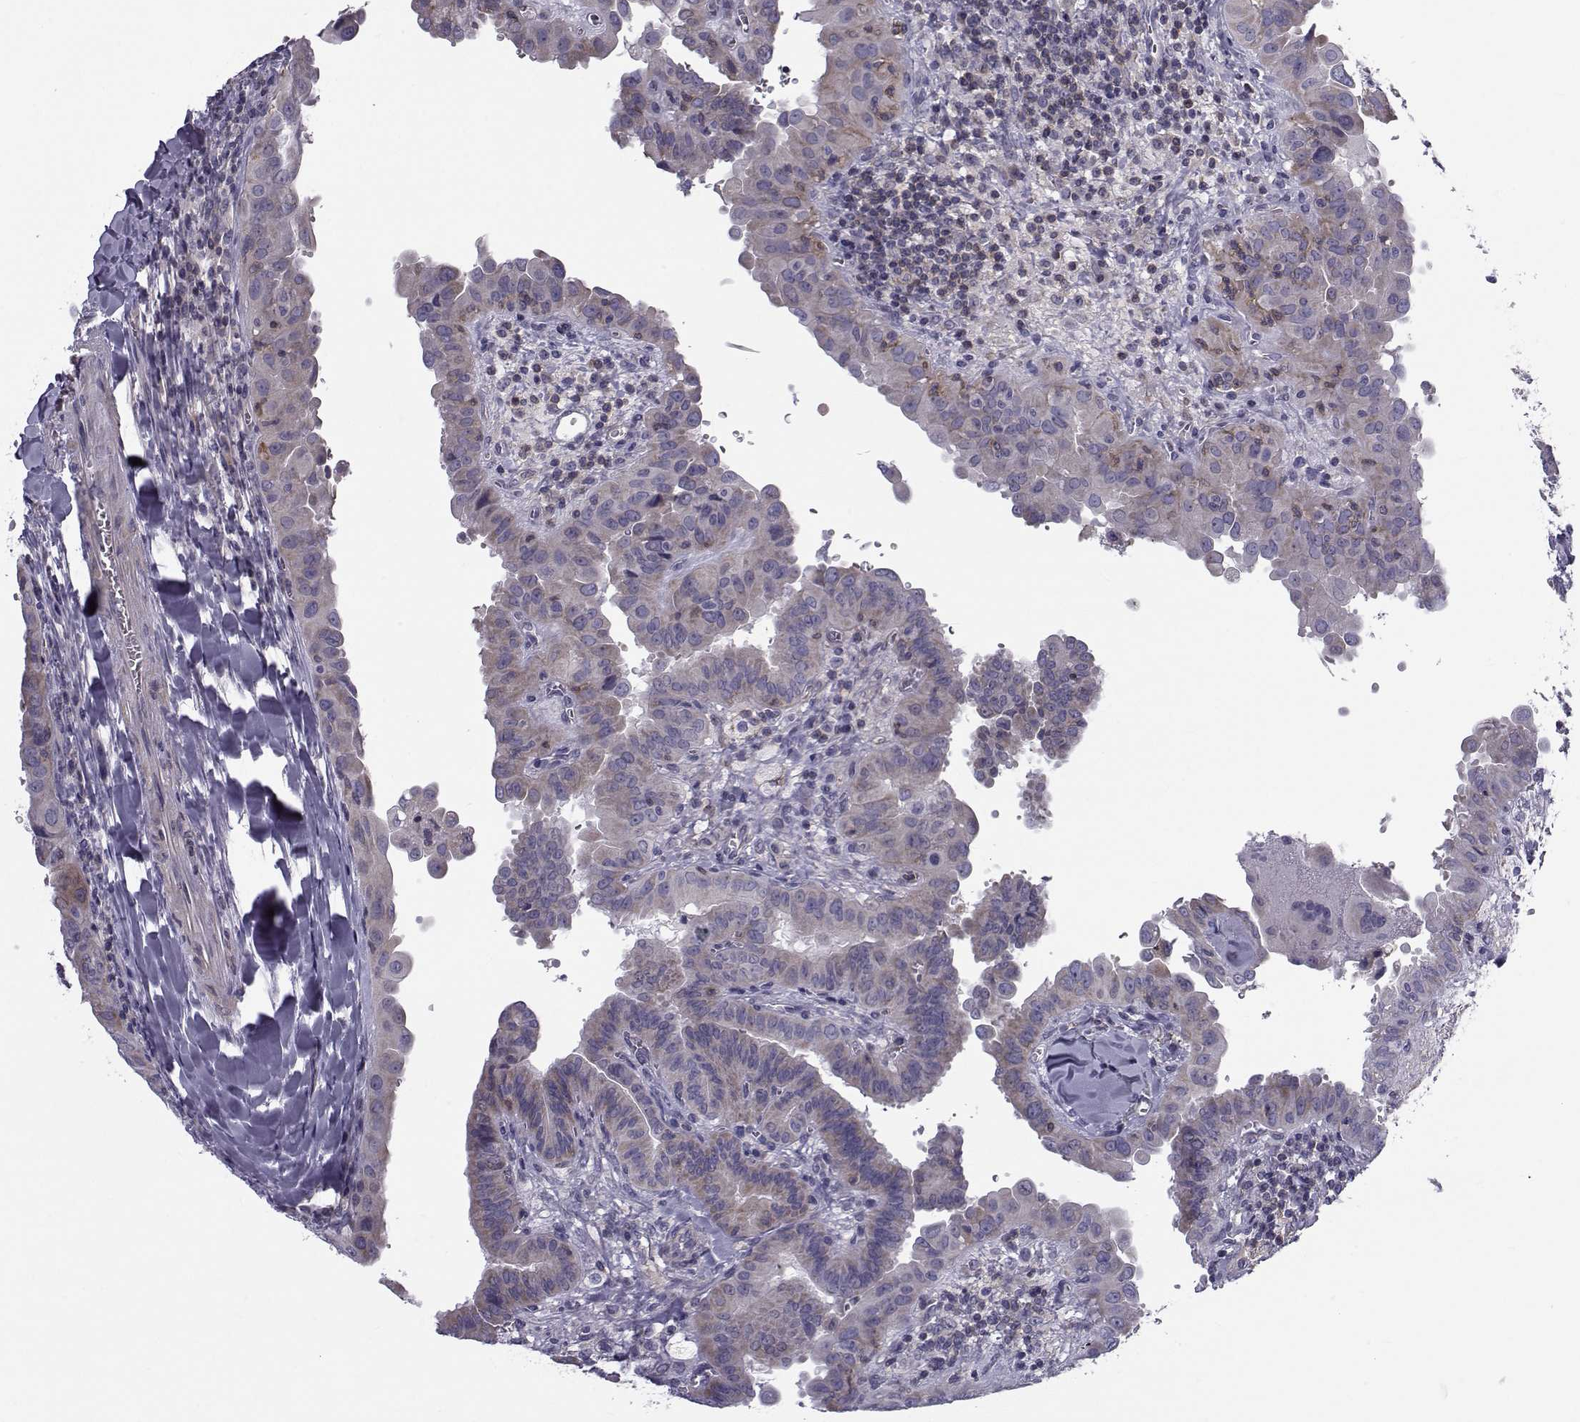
{"staining": {"intensity": "weak", "quantity": "<25%", "location": "cytoplasmic/membranous"}, "tissue": "thyroid cancer", "cell_type": "Tumor cells", "image_type": "cancer", "snomed": [{"axis": "morphology", "description": "Papillary adenocarcinoma, NOS"}, {"axis": "topography", "description": "Thyroid gland"}], "caption": "Histopathology image shows no protein positivity in tumor cells of thyroid cancer (papillary adenocarcinoma) tissue.", "gene": "LRRC27", "patient": {"sex": "female", "age": 37}}